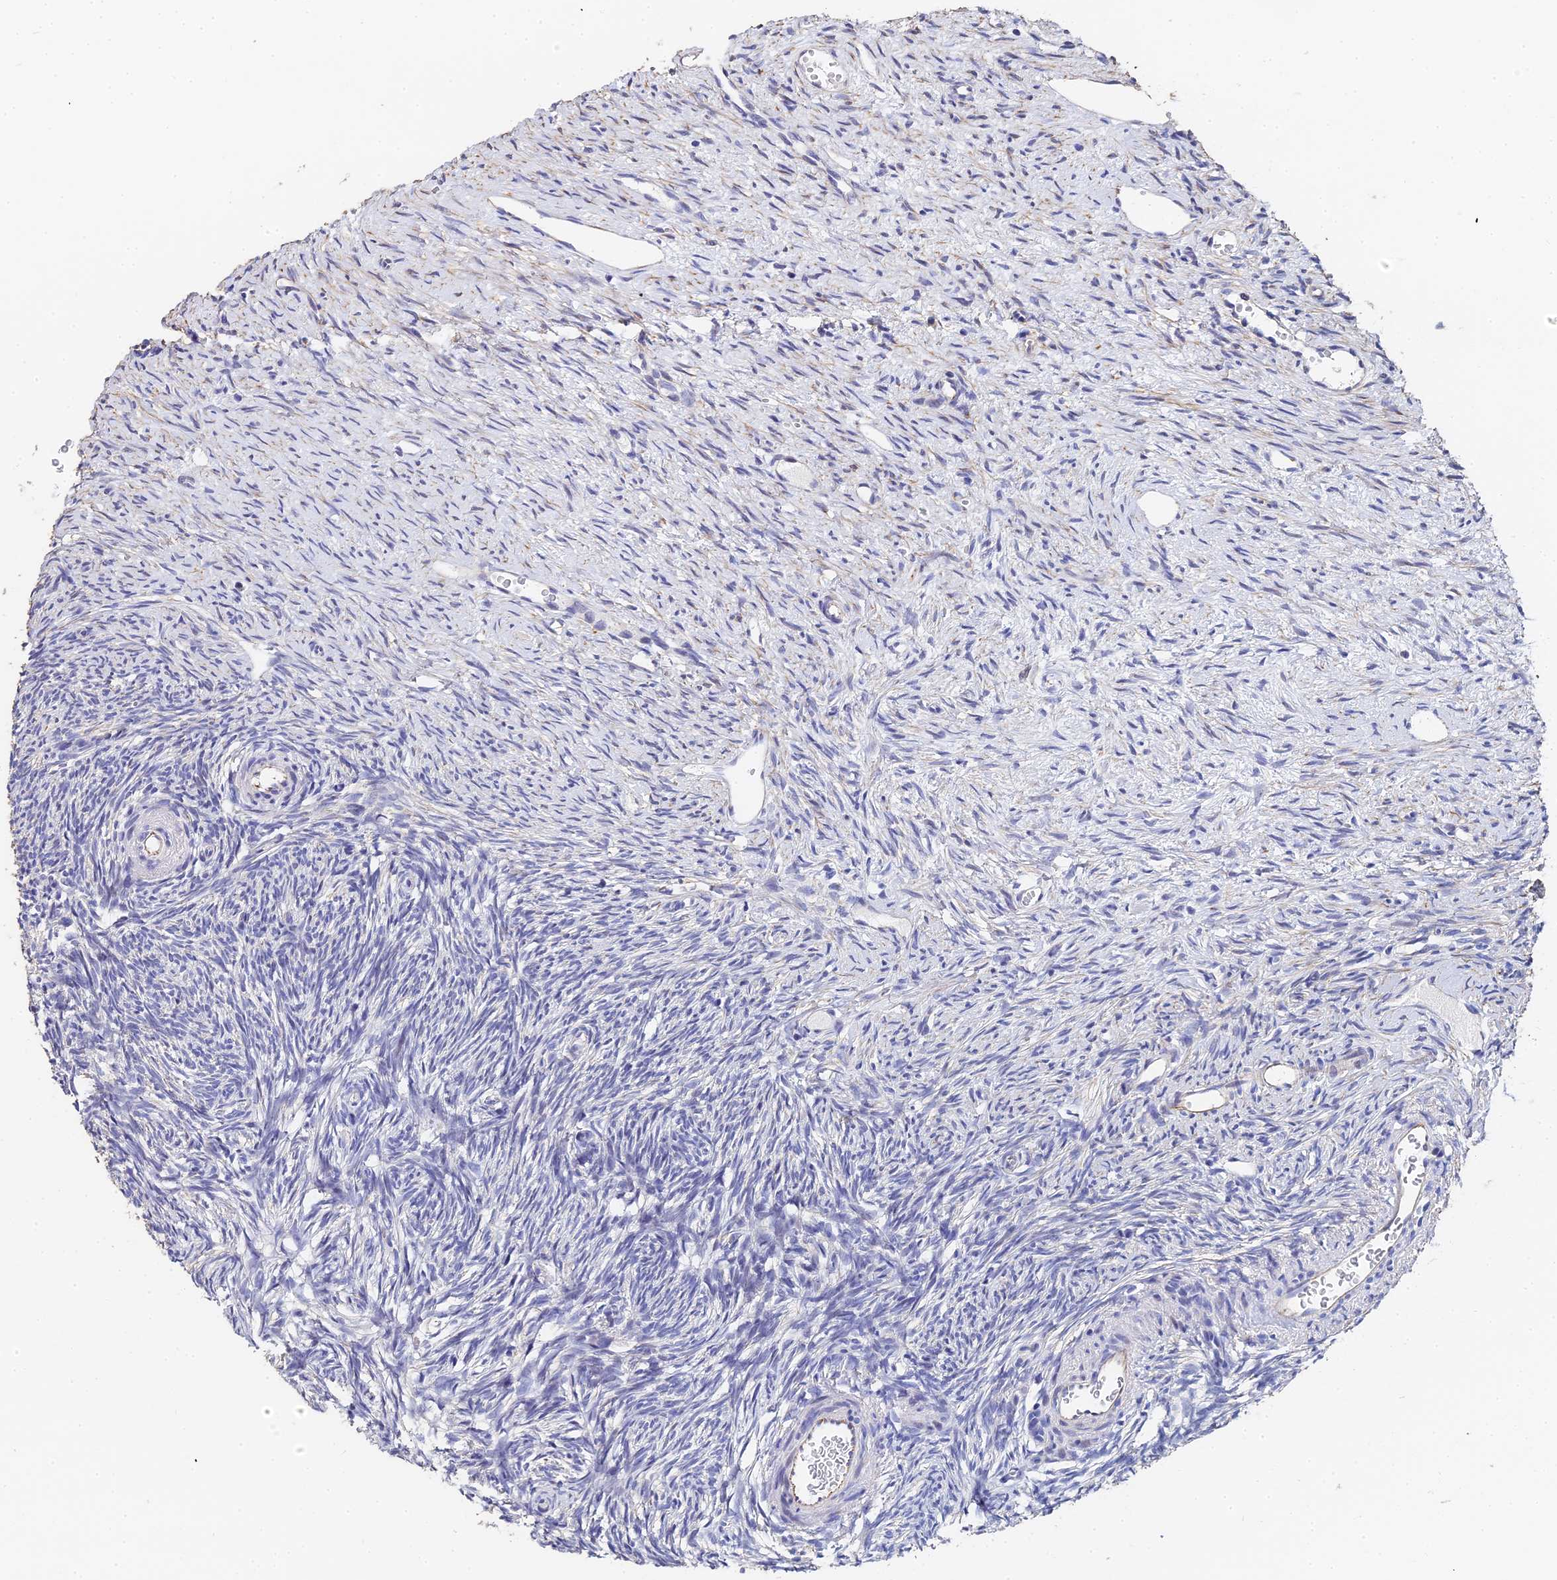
{"staining": {"intensity": "negative", "quantity": "none", "location": "none"}, "tissue": "ovary", "cell_type": "Ovarian stroma cells", "image_type": "normal", "snomed": [{"axis": "morphology", "description": "Normal tissue, NOS"}, {"axis": "topography", "description": "Ovary"}], "caption": "Micrograph shows no protein positivity in ovarian stroma cells of normal ovary. (Immunohistochemistry, brightfield microscopy, high magnification).", "gene": "ENSG00000268674", "patient": {"sex": "female", "age": 51}}